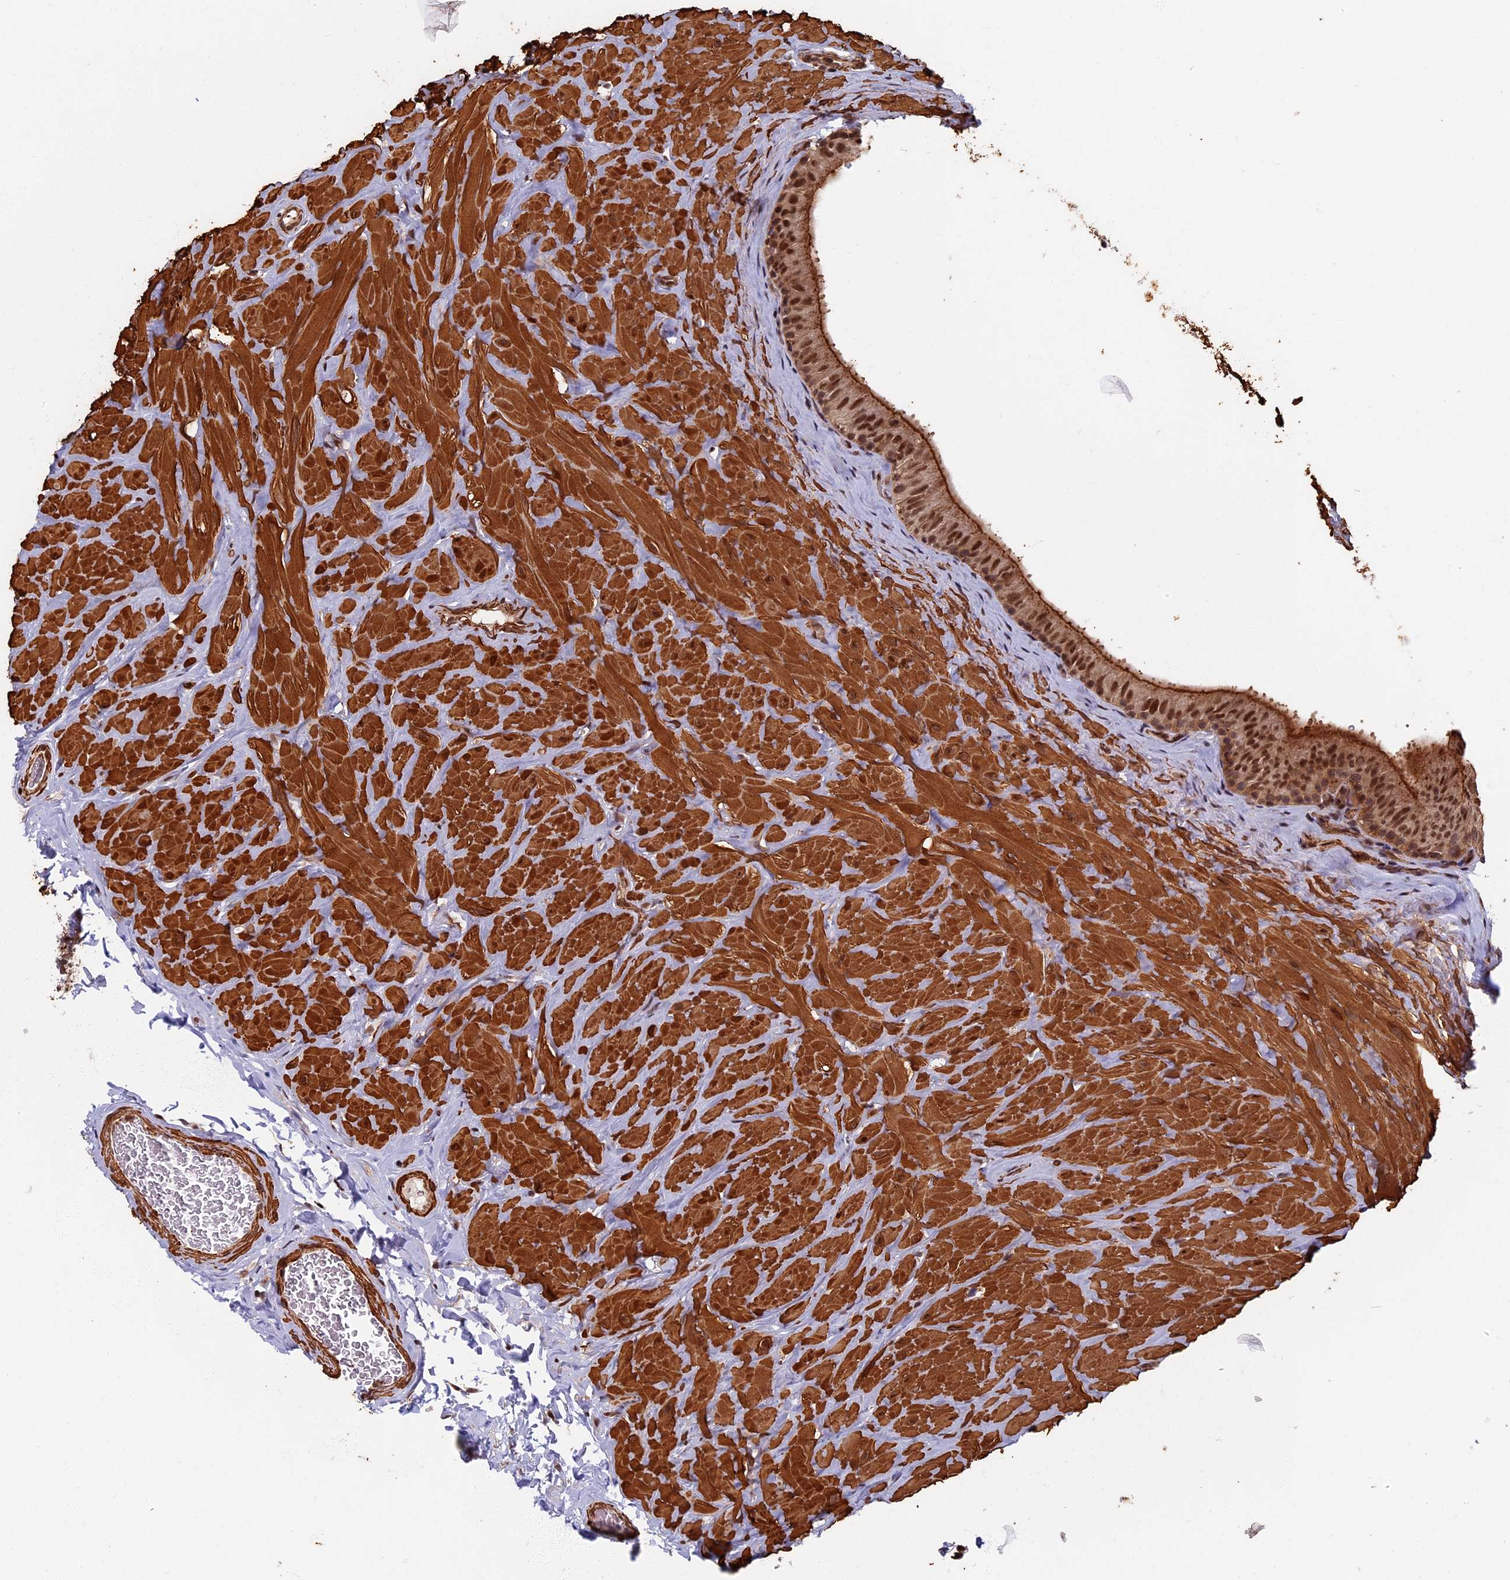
{"staining": {"intensity": "moderate", "quantity": ">75%", "location": "cytoplasmic/membranous,nuclear"}, "tissue": "epididymis", "cell_type": "Glandular cells", "image_type": "normal", "snomed": [{"axis": "morphology", "description": "Normal tissue, NOS"}, {"axis": "topography", "description": "Soft tissue"}, {"axis": "topography", "description": "Vascular tissue"}, {"axis": "topography", "description": "Epididymis"}], "caption": "High-magnification brightfield microscopy of normal epididymis stained with DAB (3,3'-diaminobenzidine) (brown) and counterstained with hematoxylin (blue). glandular cells exhibit moderate cytoplasmic/membranous,nuclear staining is present in about>75% of cells.", "gene": "CTDP1", "patient": {"sex": "male", "age": 49}}